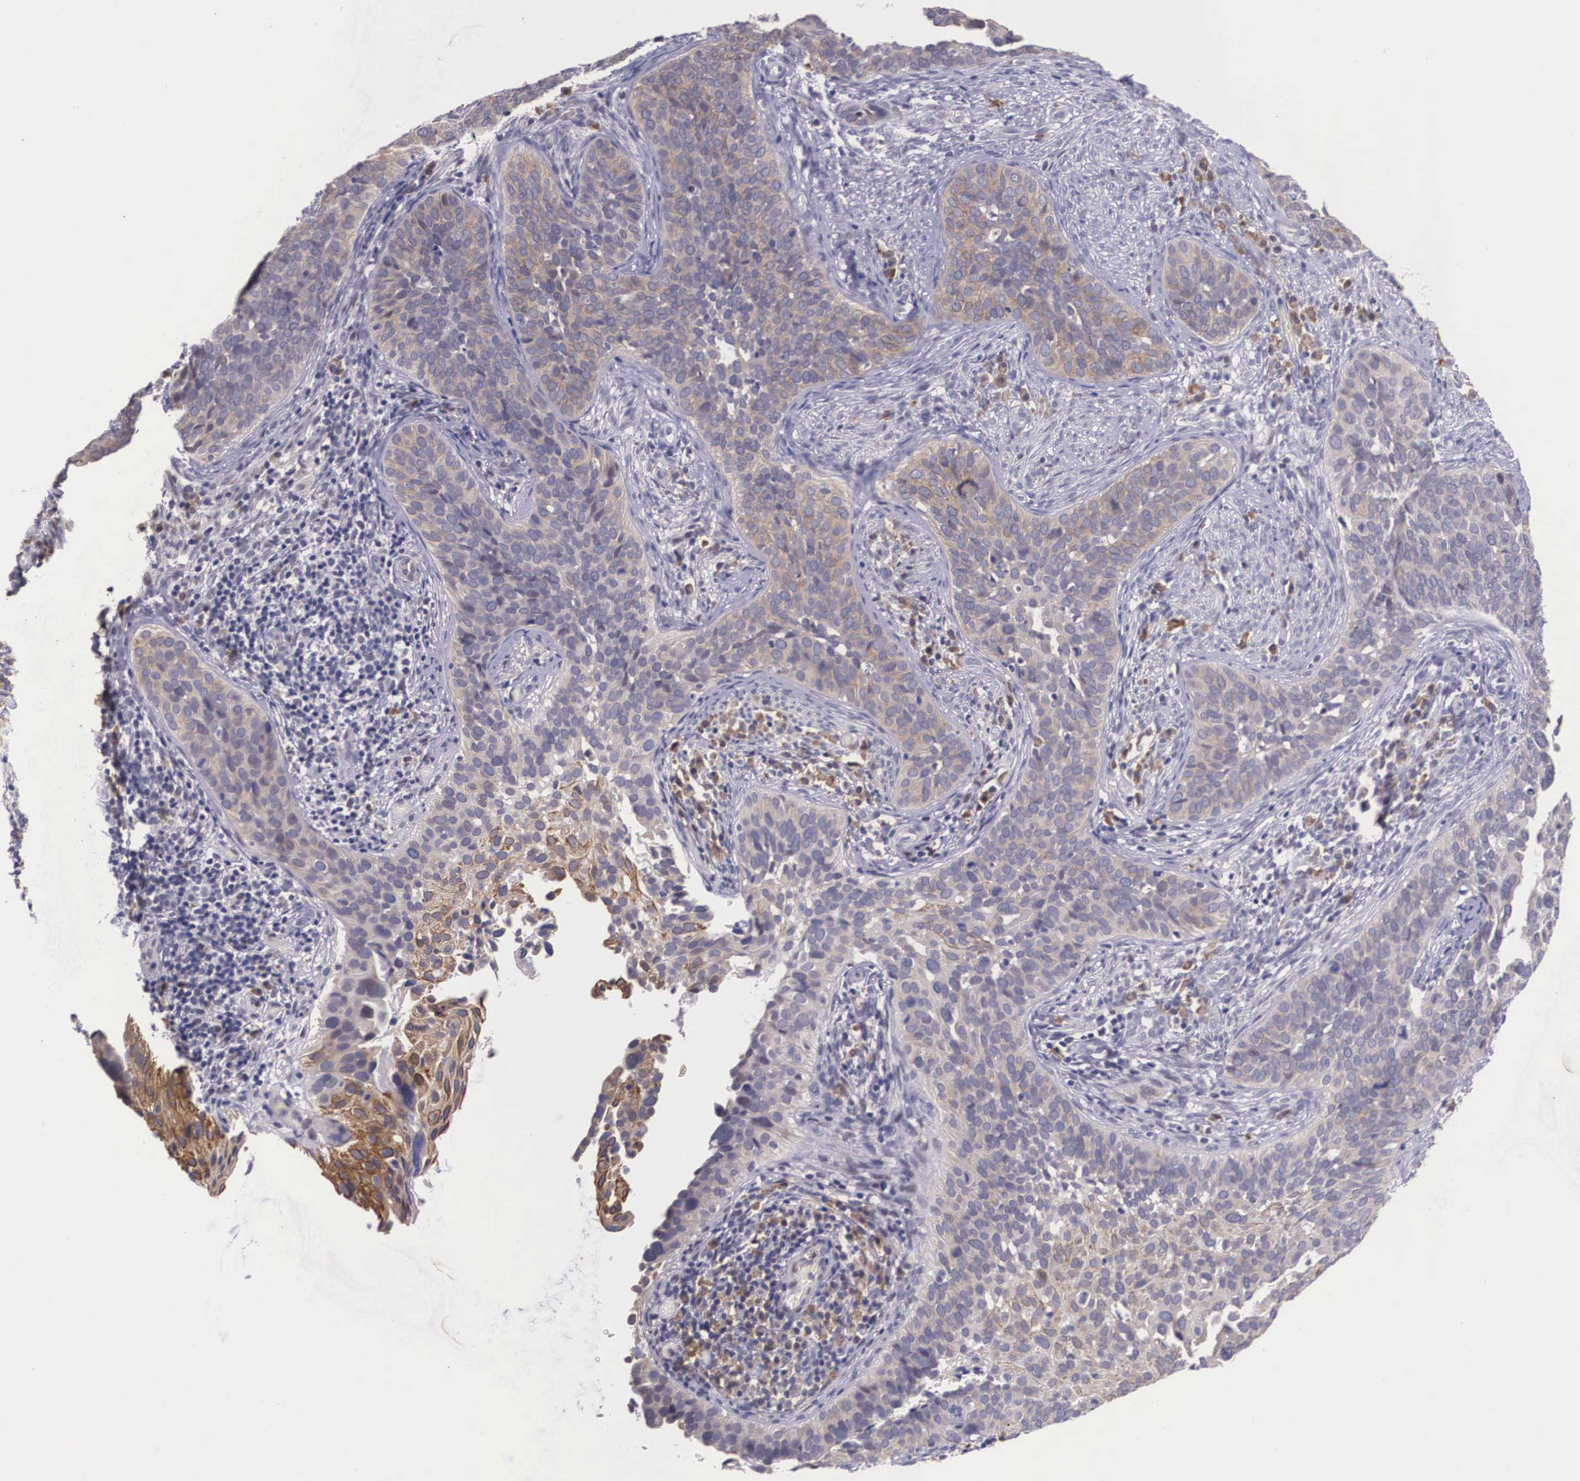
{"staining": {"intensity": "weak", "quantity": "25%-75%", "location": "cytoplasmic/membranous"}, "tissue": "cervical cancer", "cell_type": "Tumor cells", "image_type": "cancer", "snomed": [{"axis": "morphology", "description": "Squamous cell carcinoma, NOS"}, {"axis": "topography", "description": "Cervix"}], "caption": "High-power microscopy captured an immunohistochemistry image of squamous cell carcinoma (cervical), revealing weak cytoplasmic/membranous positivity in approximately 25%-75% of tumor cells. Immunohistochemistry stains the protein of interest in brown and the nuclei are stained blue.", "gene": "SLC25A21", "patient": {"sex": "female", "age": 31}}